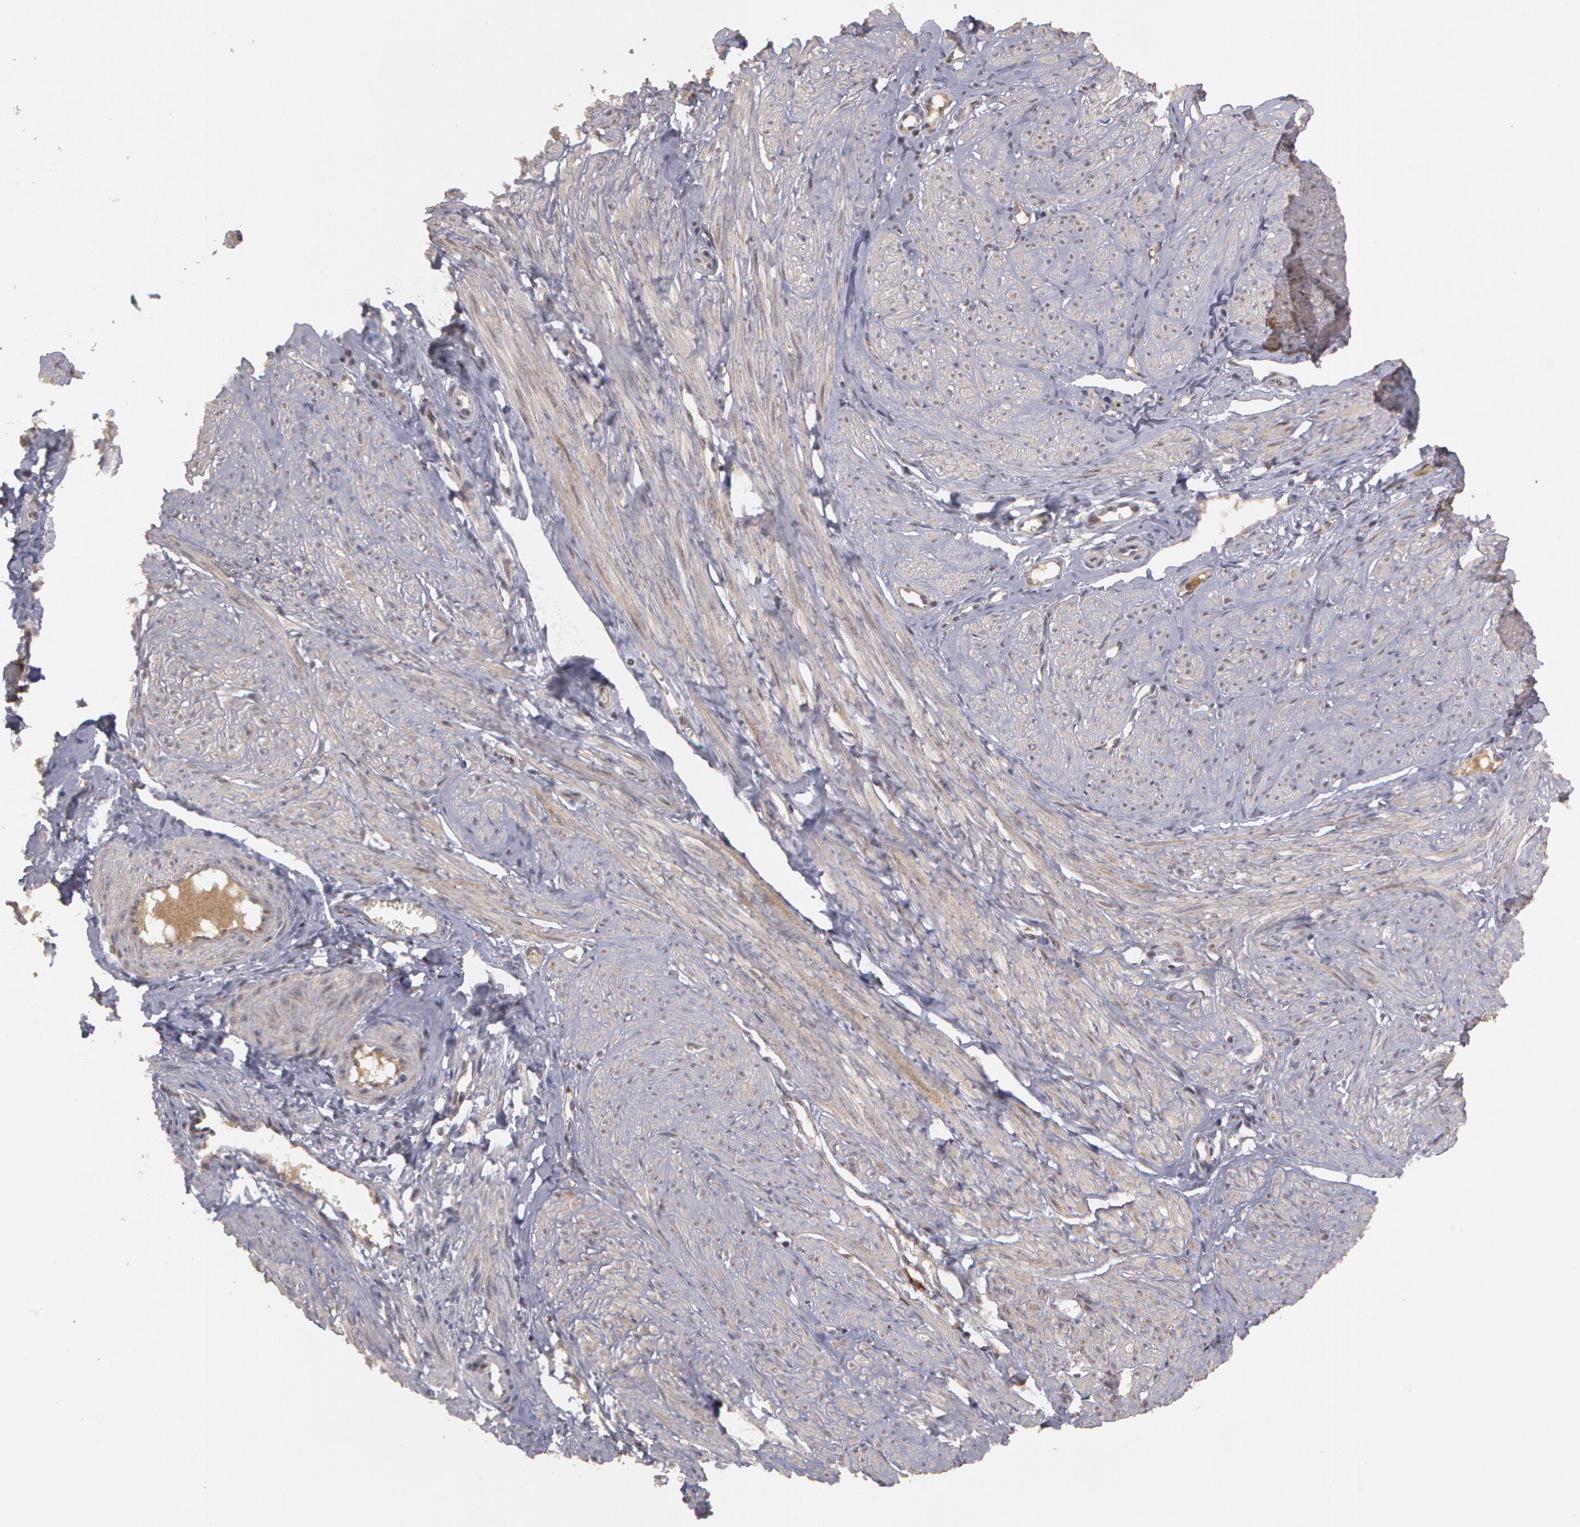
{"staining": {"intensity": "negative", "quantity": "none", "location": "none"}, "tissue": "smooth muscle", "cell_type": "Smooth muscle cells", "image_type": "normal", "snomed": [{"axis": "morphology", "description": "Normal tissue, NOS"}, {"axis": "topography", "description": "Uterus"}], "caption": "Smooth muscle stained for a protein using IHC displays no expression smooth muscle cells.", "gene": "STX5", "patient": {"sex": "female", "age": 45}}